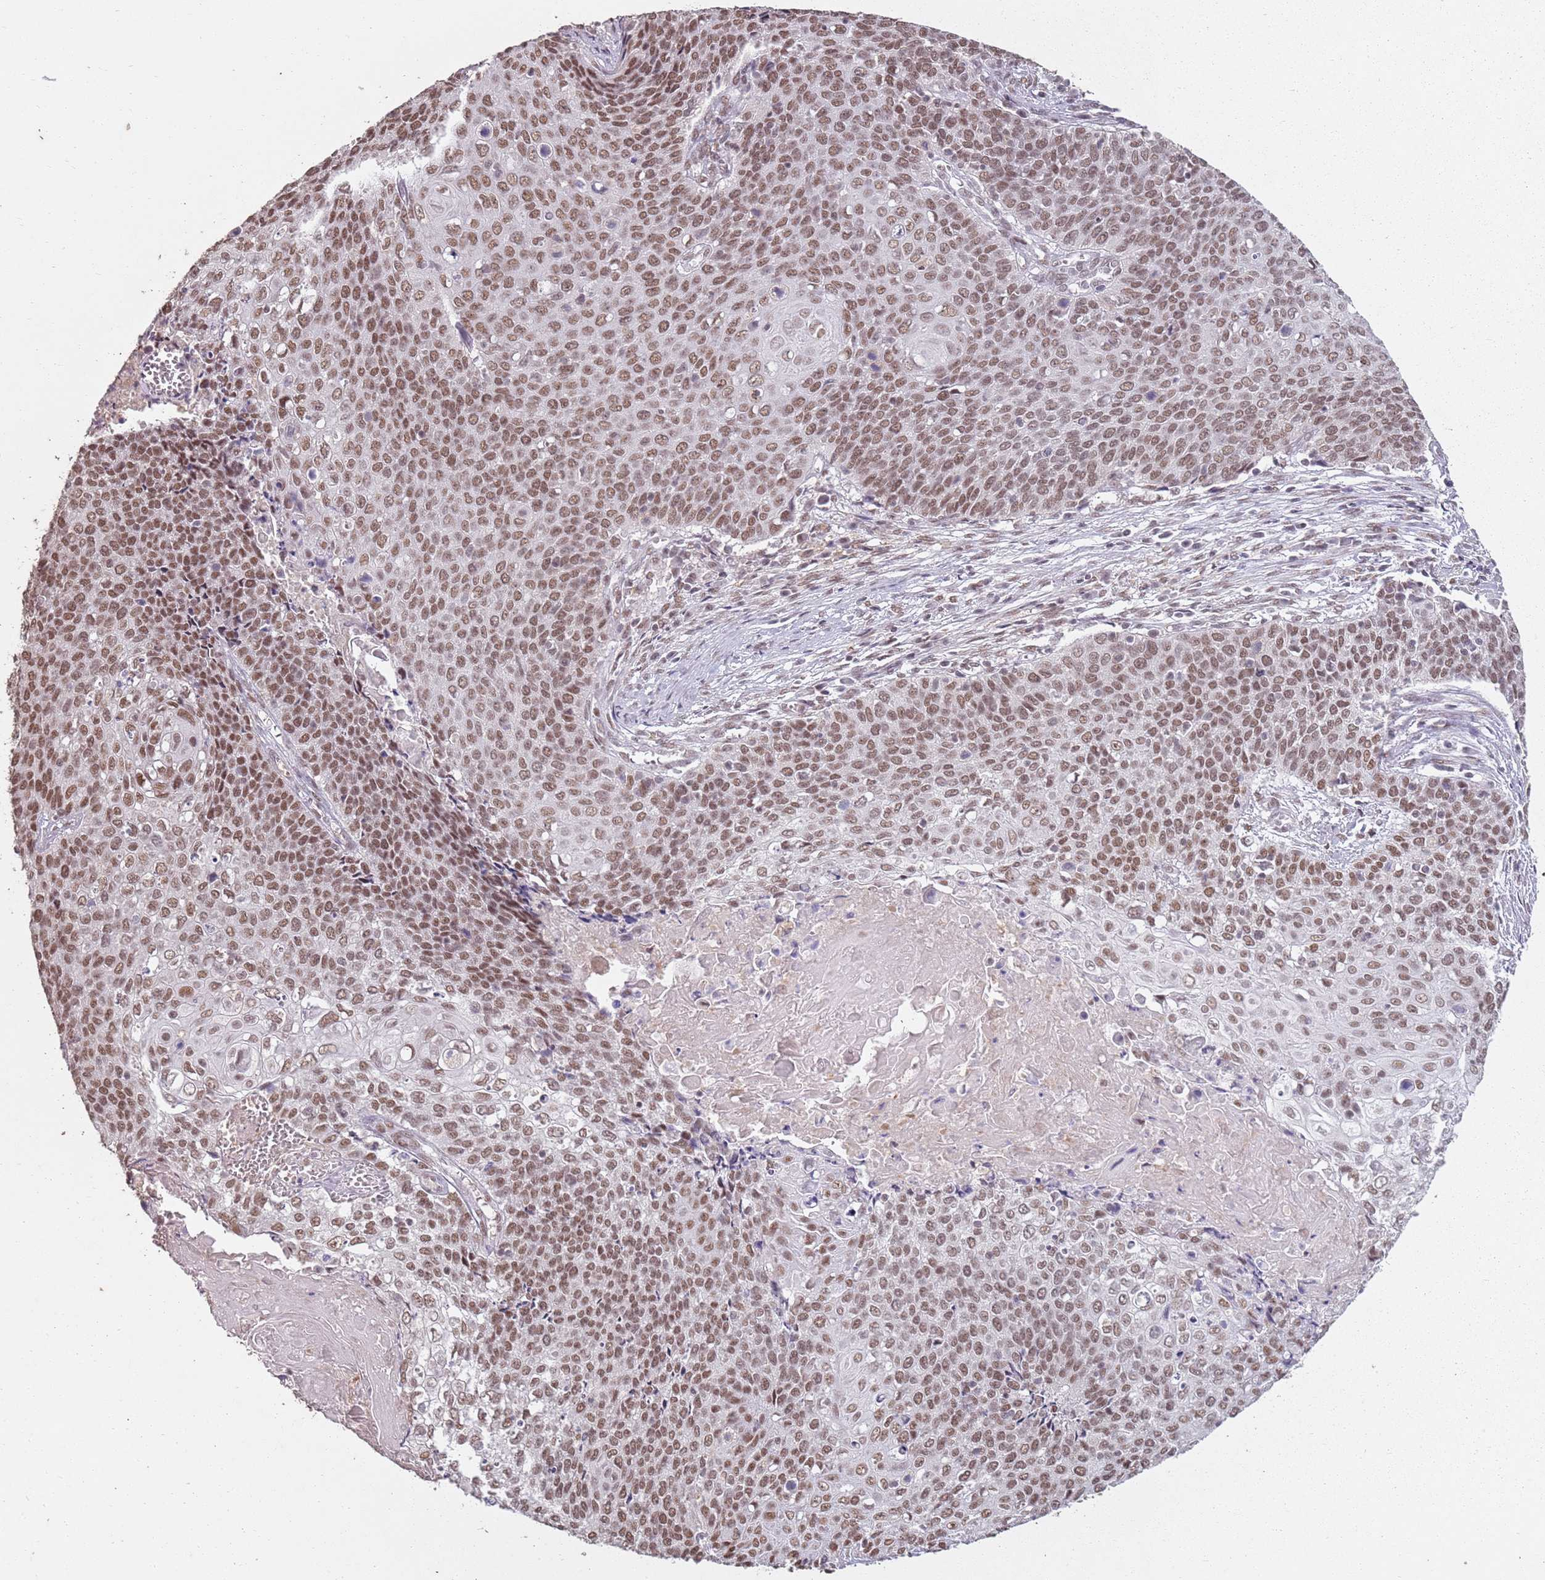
{"staining": {"intensity": "moderate", "quantity": ">75%", "location": "nuclear"}, "tissue": "cervical cancer", "cell_type": "Tumor cells", "image_type": "cancer", "snomed": [{"axis": "morphology", "description": "Squamous cell carcinoma, NOS"}, {"axis": "topography", "description": "Cervix"}], "caption": "There is medium levels of moderate nuclear staining in tumor cells of cervical squamous cell carcinoma, as demonstrated by immunohistochemical staining (brown color).", "gene": "ARL14EP", "patient": {"sex": "female", "age": 39}}